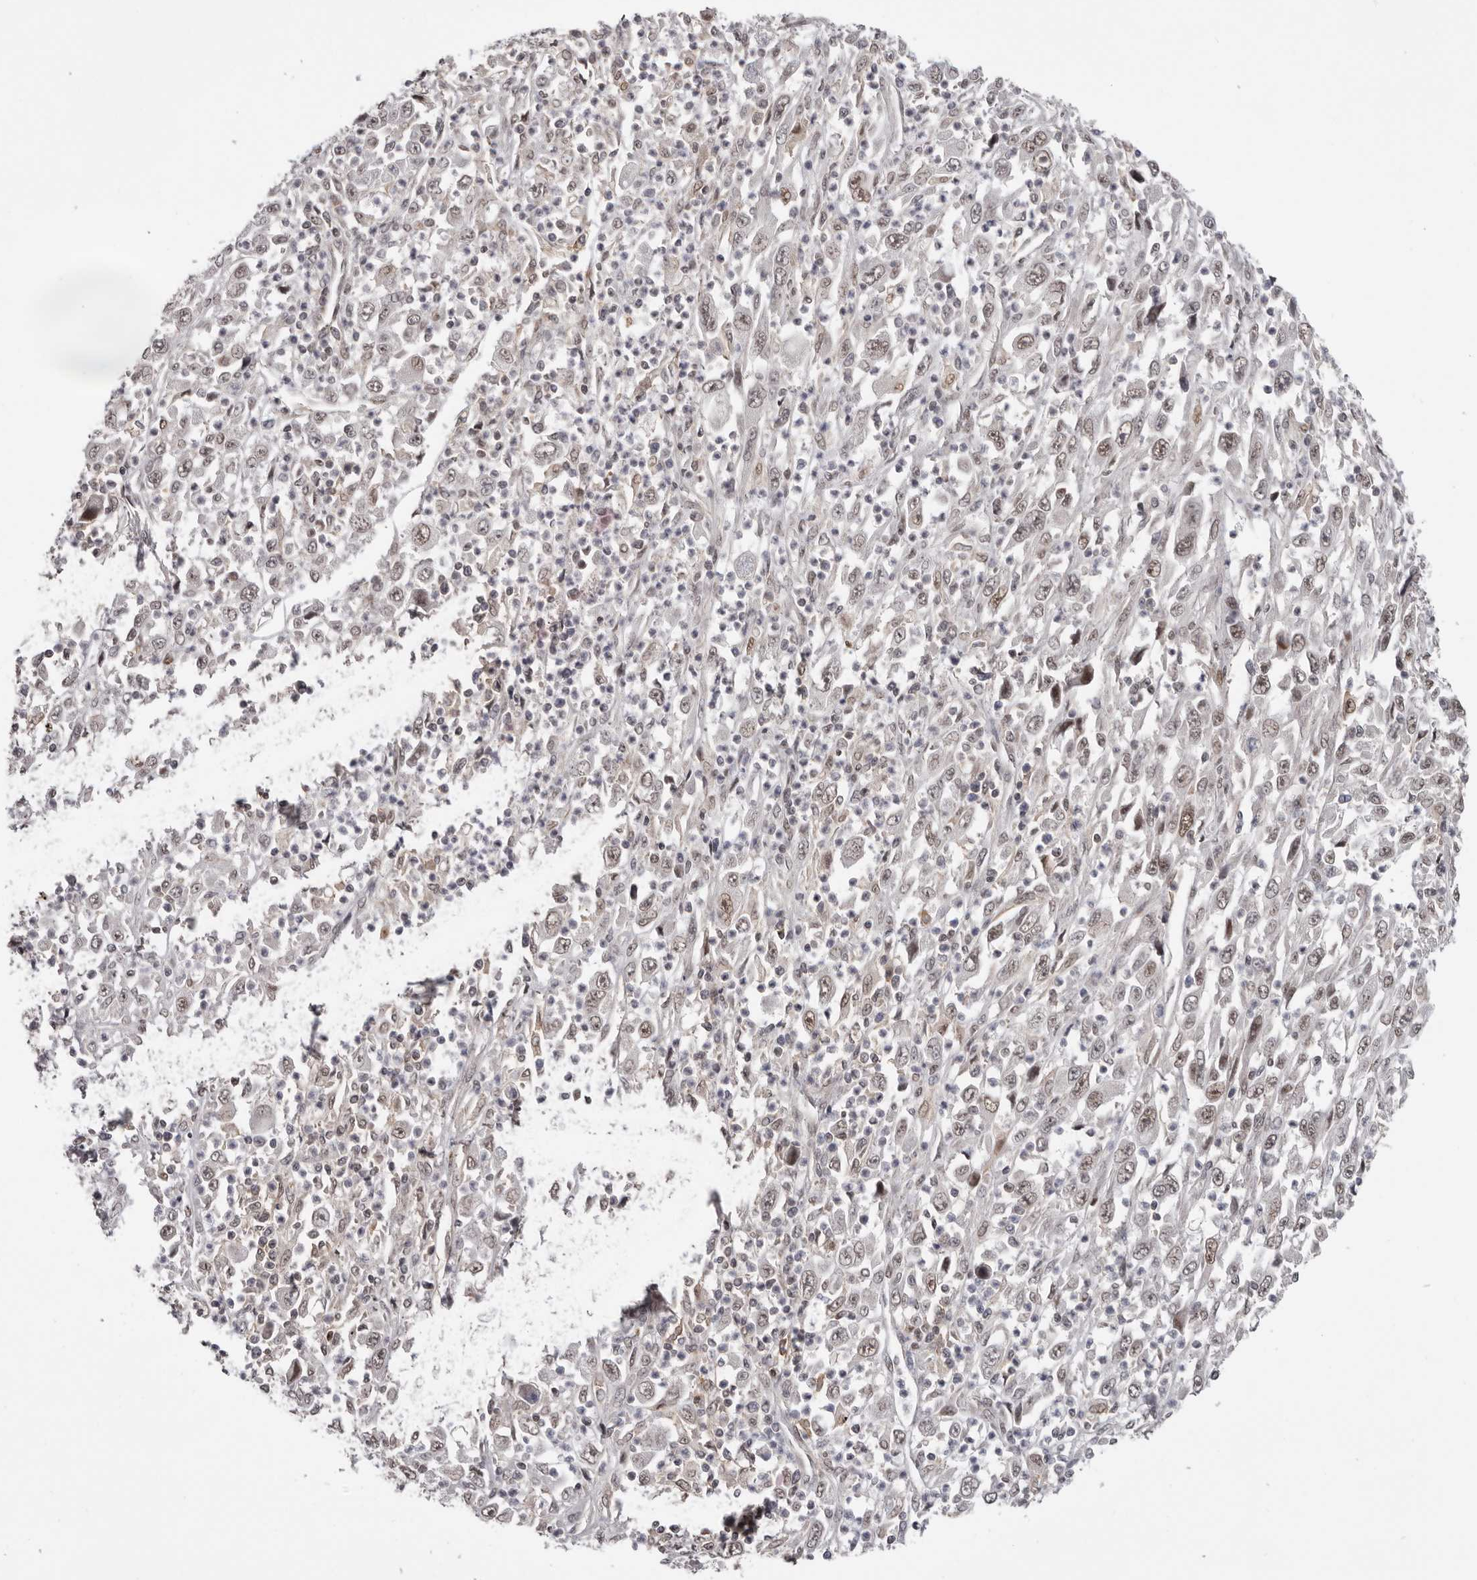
{"staining": {"intensity": "weak", "quantity": ">75%", "location": "nuclear"}, "tissue": "melanoma", "cell_type": "Tumor cells", "image_type": "cancer", "snomed": [{"axis": "morphology", "description": "Malignant melanoma, Metastatic site"}, {"axis": "topography", "description": "Skin"}], "caption": "DAB immunohistochemical staining of human malignant melanoma (metastatic site) reveals weak nuclear protein expression in about >75% of tumor cells. Nuclei are stained in blue.", "gene": "MOGAT2", "patient": {"sex": "female", "age": 56}}